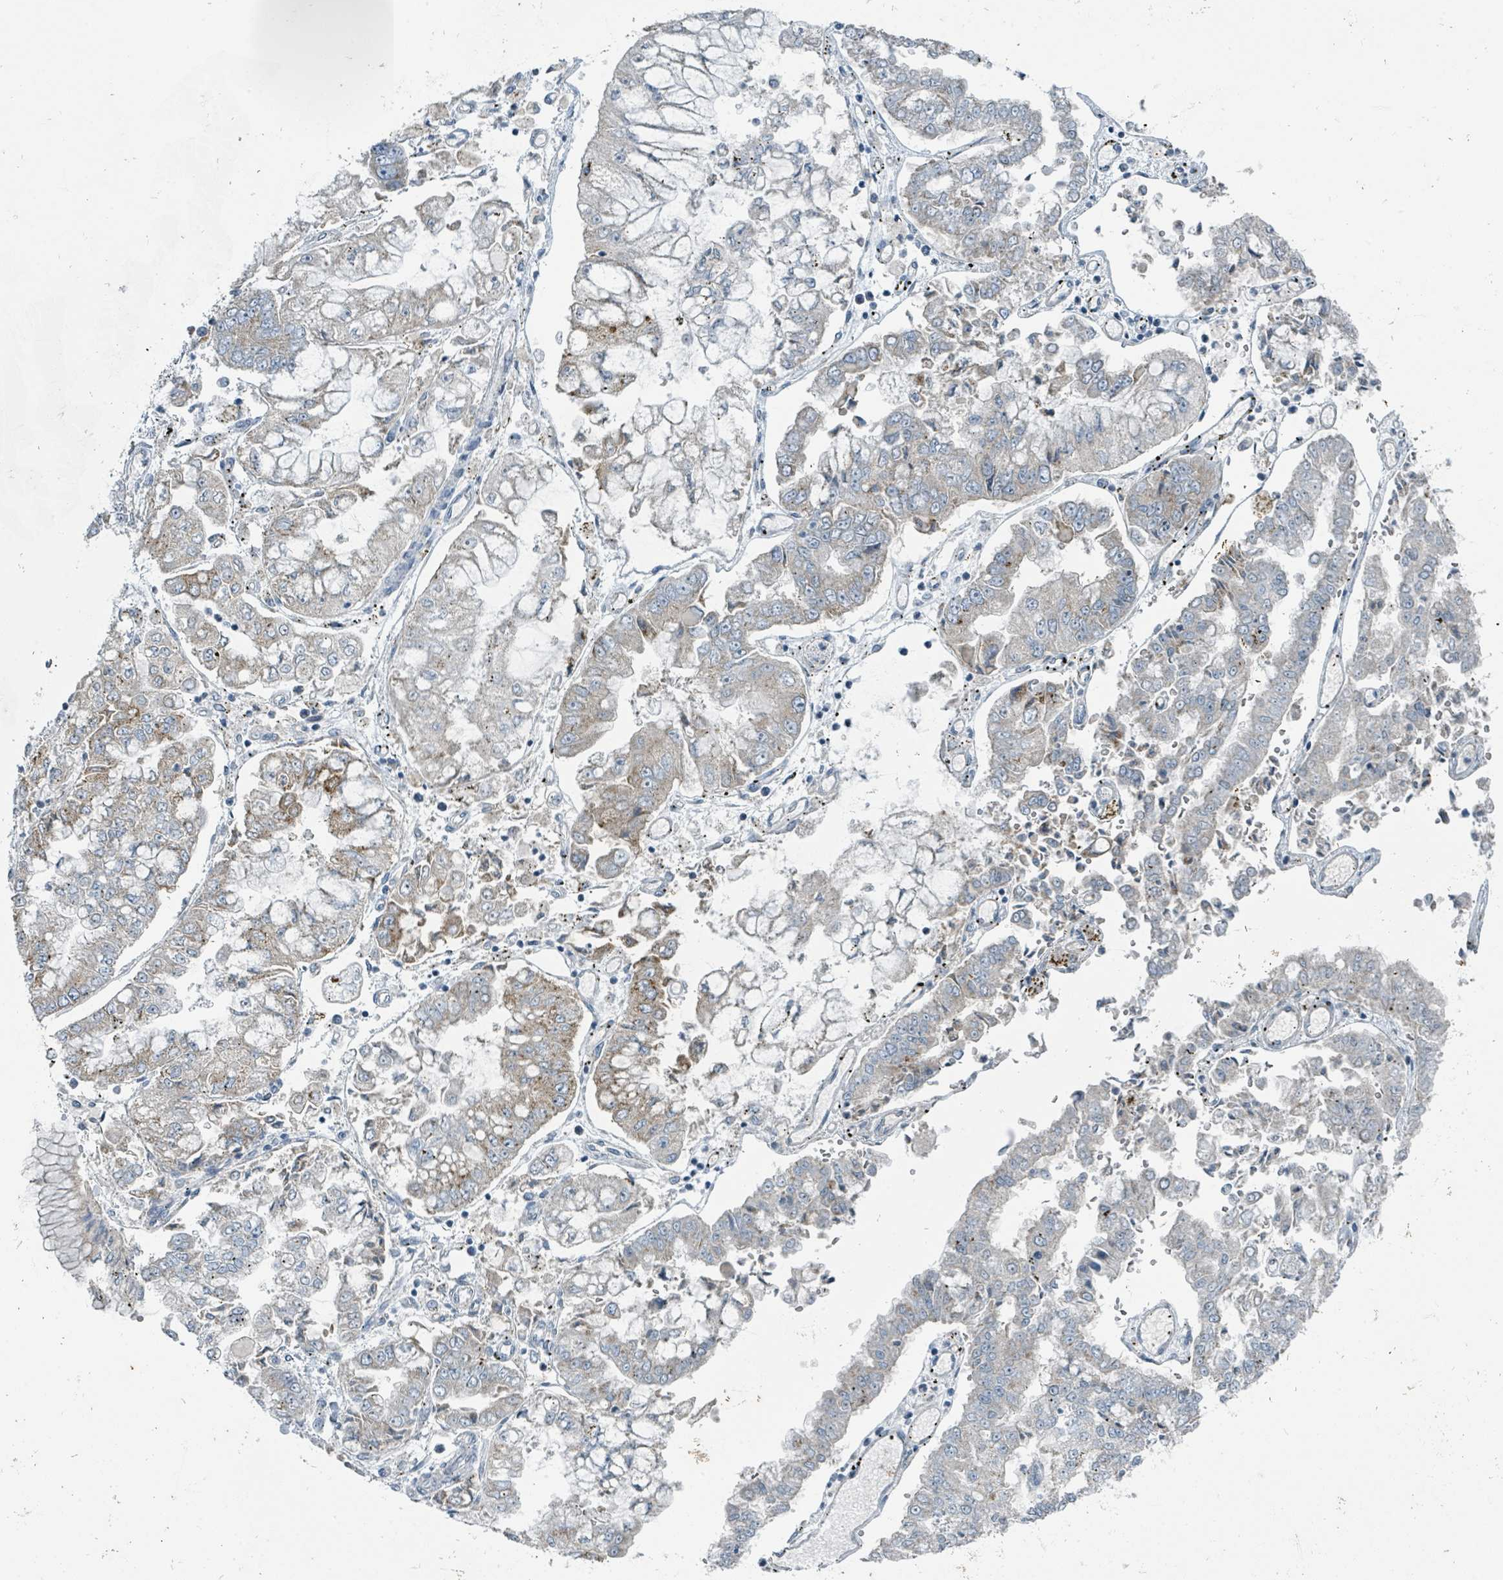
{"staining": {"intensity": "moderate", "quantity": "<25%", "location": "cytoplasmic/membranous"}, "tissue": "stomach cancer", "cell_type": "Tumor cells", "image_type": "cancer", "snomed": [{"axis": "morphology", "description": "Adenocarcinoma, NOS"}, {"axis": "topography", "description": "Stomach"}], "caption": "A low amount of moderate cytoplasmic/membranous staining is seen in approximately <25% of tumor cells in stomach adenocarcinoma tissue.", "gene": "RASA4", "patient": {"sex": "male", "age": 76}}